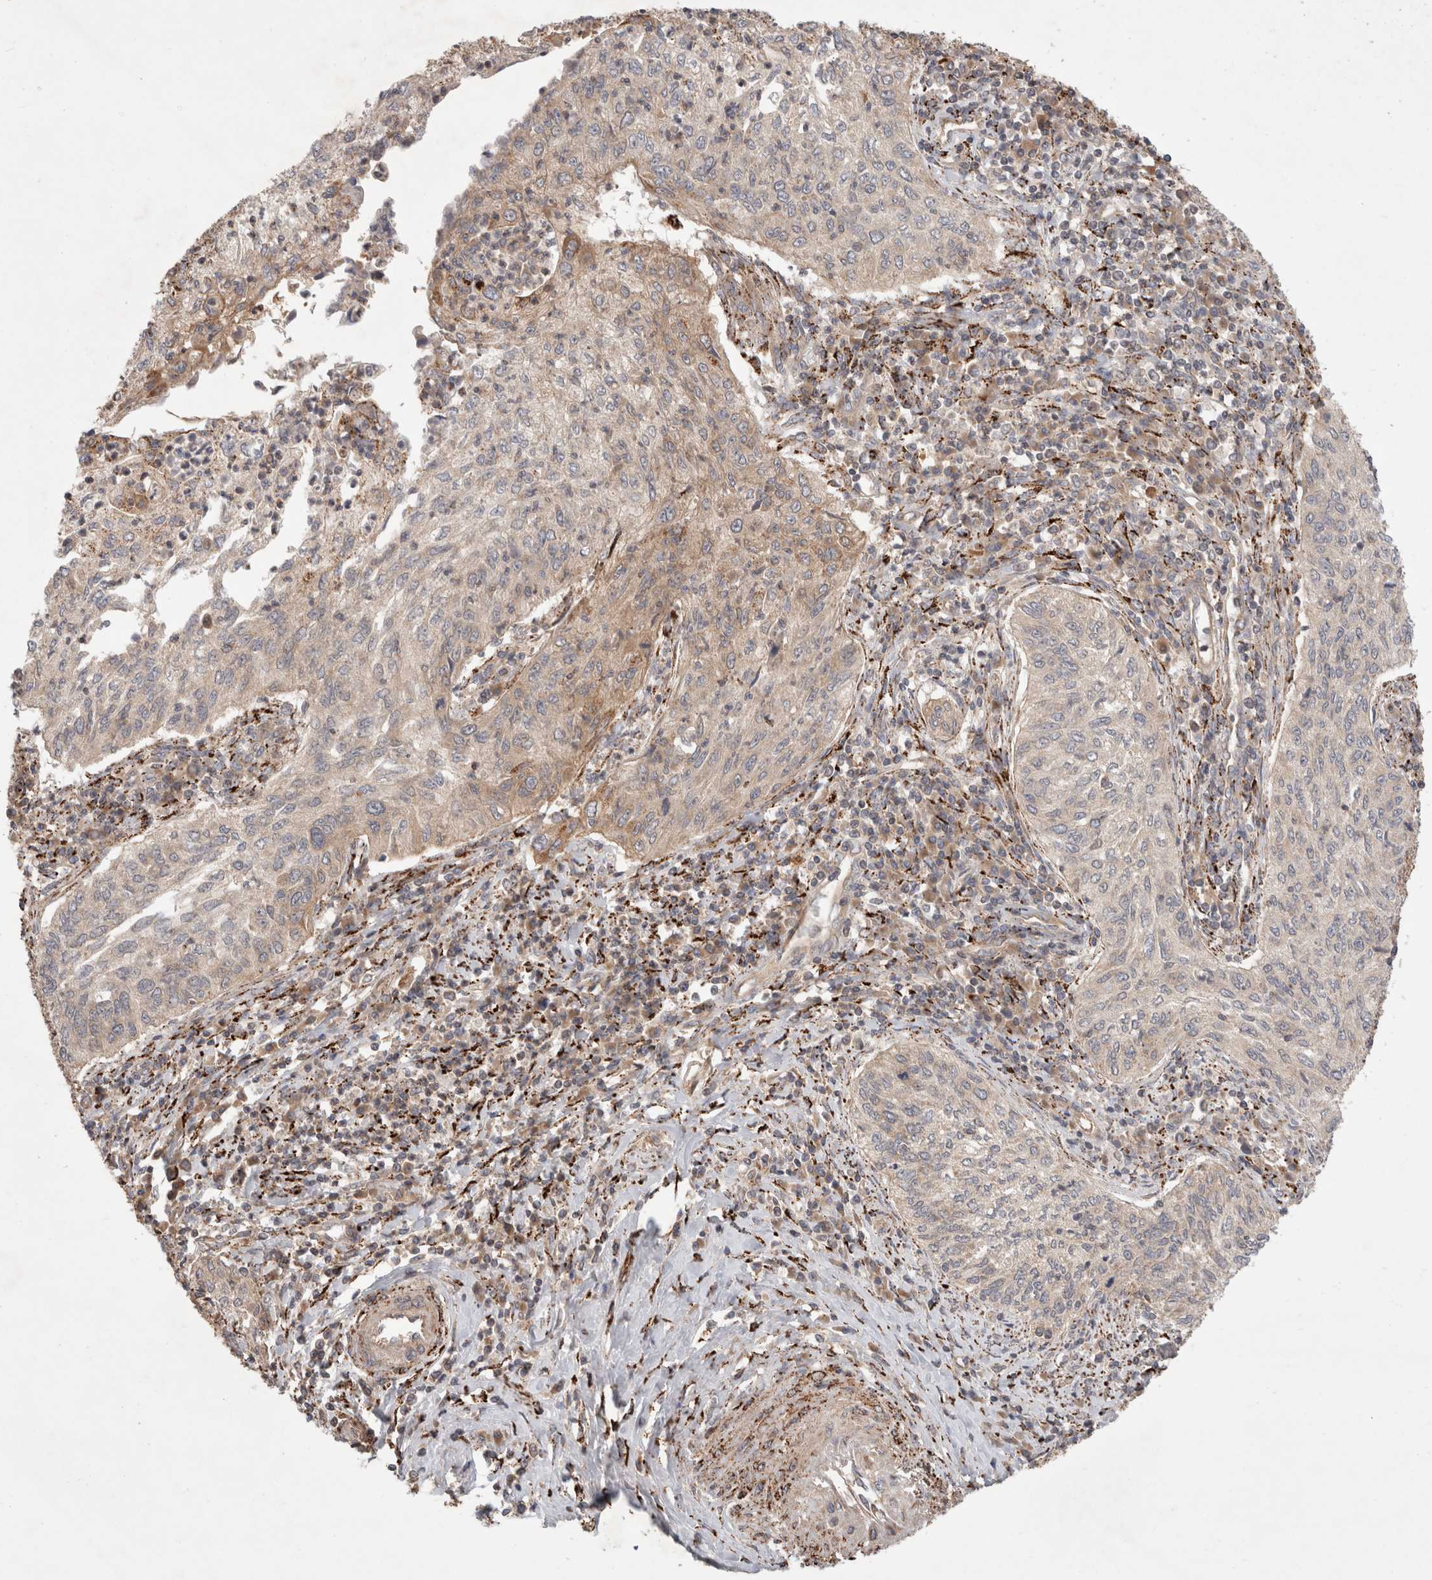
{"staining": {"intensity": "weak", "quantity": "<25%", "location": "cytoplasmic/membranous"}, "tissue": "cervical cancer", "cell_type": "Tumor cells", "image_type": "cancer", "snomed": [{"axis": "morphology", "description": "Squamous cell carcinoma, NOS"}, {"axis": "topography", "description": "Cervix"}], "caption": "This is an immunohistochemistry (IHC) histopathology image of human squamous cell carcinoma (cervical). There is no staining in tumor cells.", "gene": "HROB", "patient": {"sex": "female", "age": 30}}